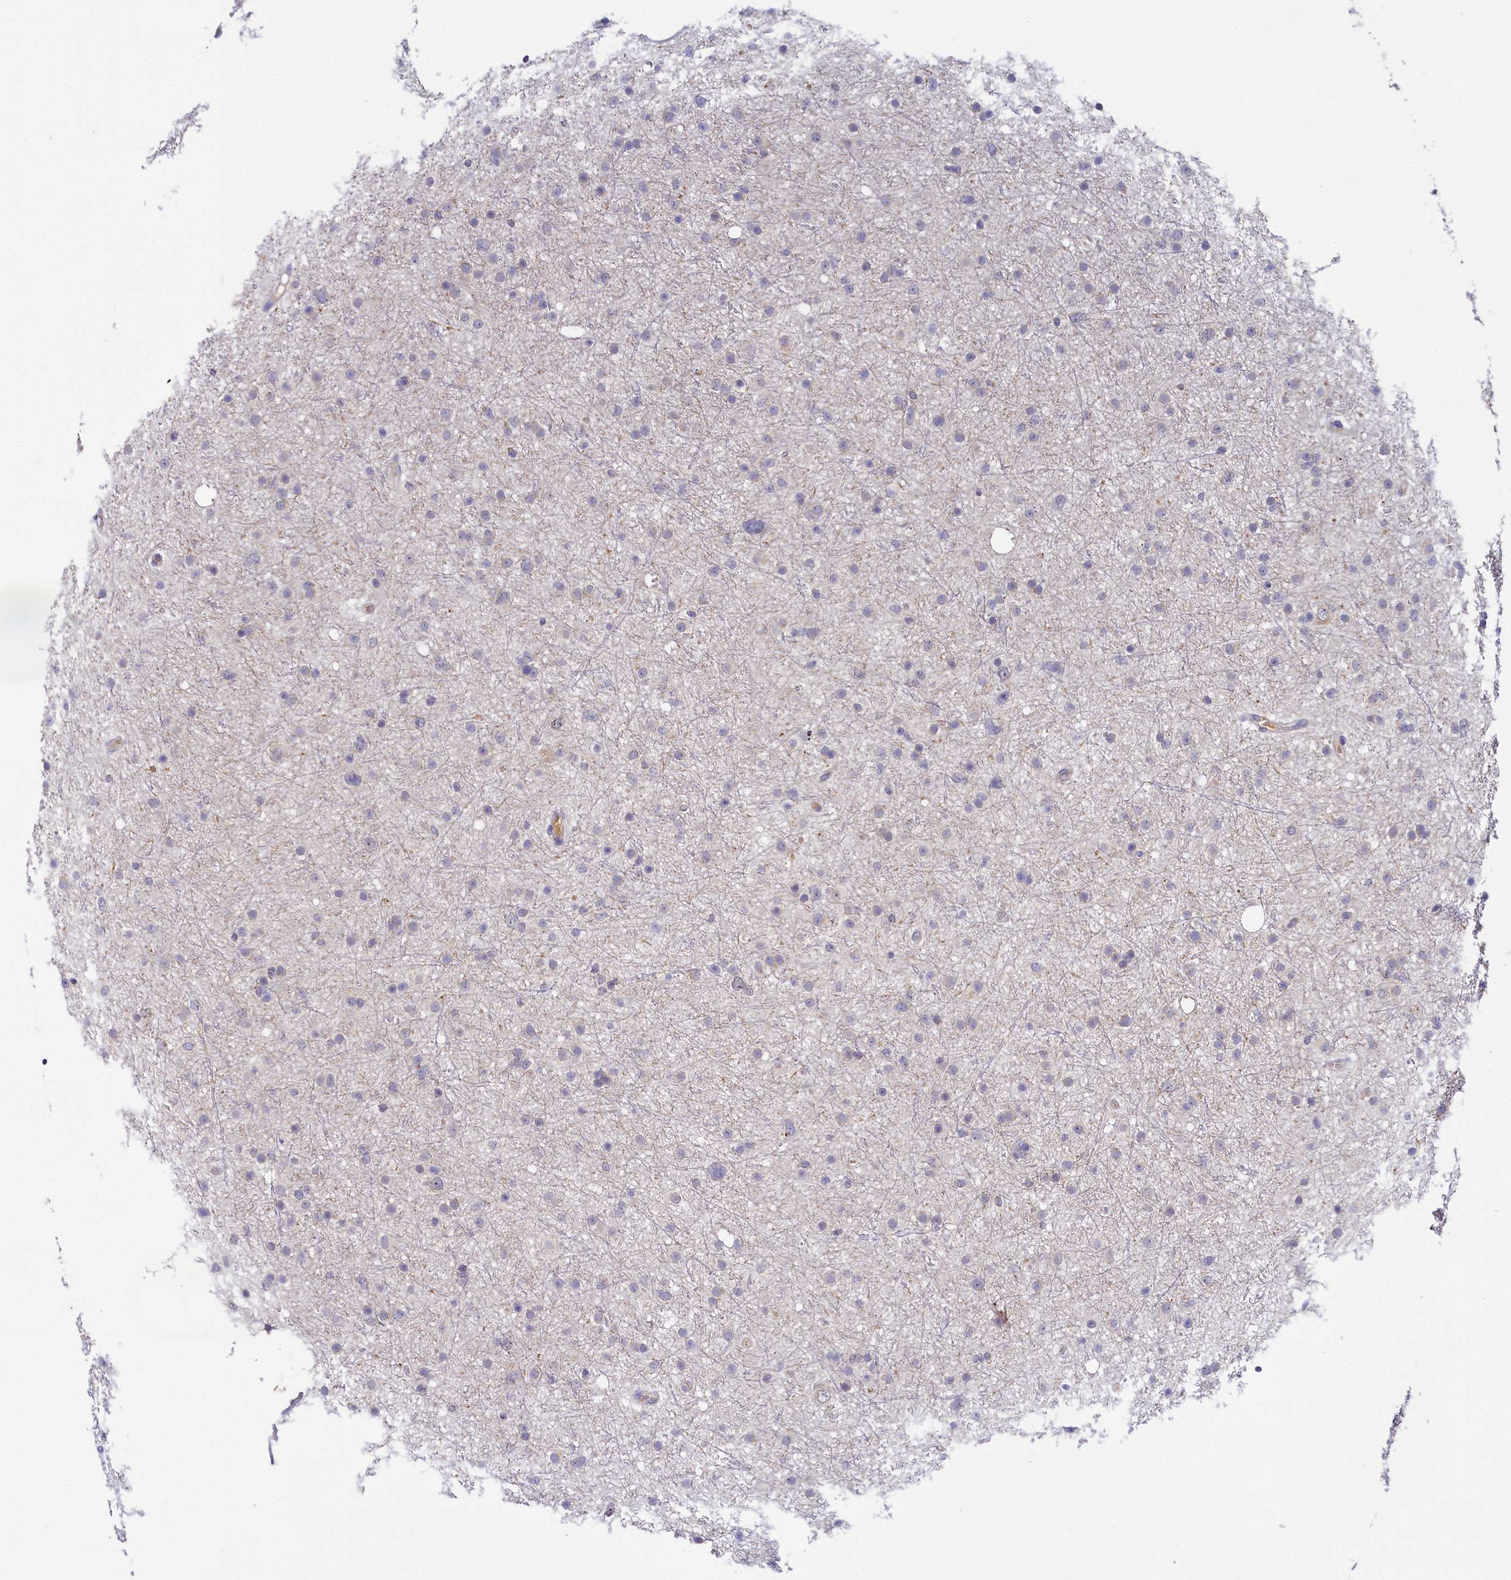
{"staining": {"intensity": "negative", "quantity": "none", "location": "none"}, "tissue": "glioma", "cell_type": "Tumor cells", "image_type": "cancer", "snomed": [{"axis": "morphology", "description": "Glioma, malignant, Low grade"}, {"axis": "topography", "description": "Cerebral cortex"}], "caption": "Photomicrograph shows no protein expression in tumor cells of glioma tissue.", "gene": "SPINK9", "patient": {"sex": "female", "age": 39}}